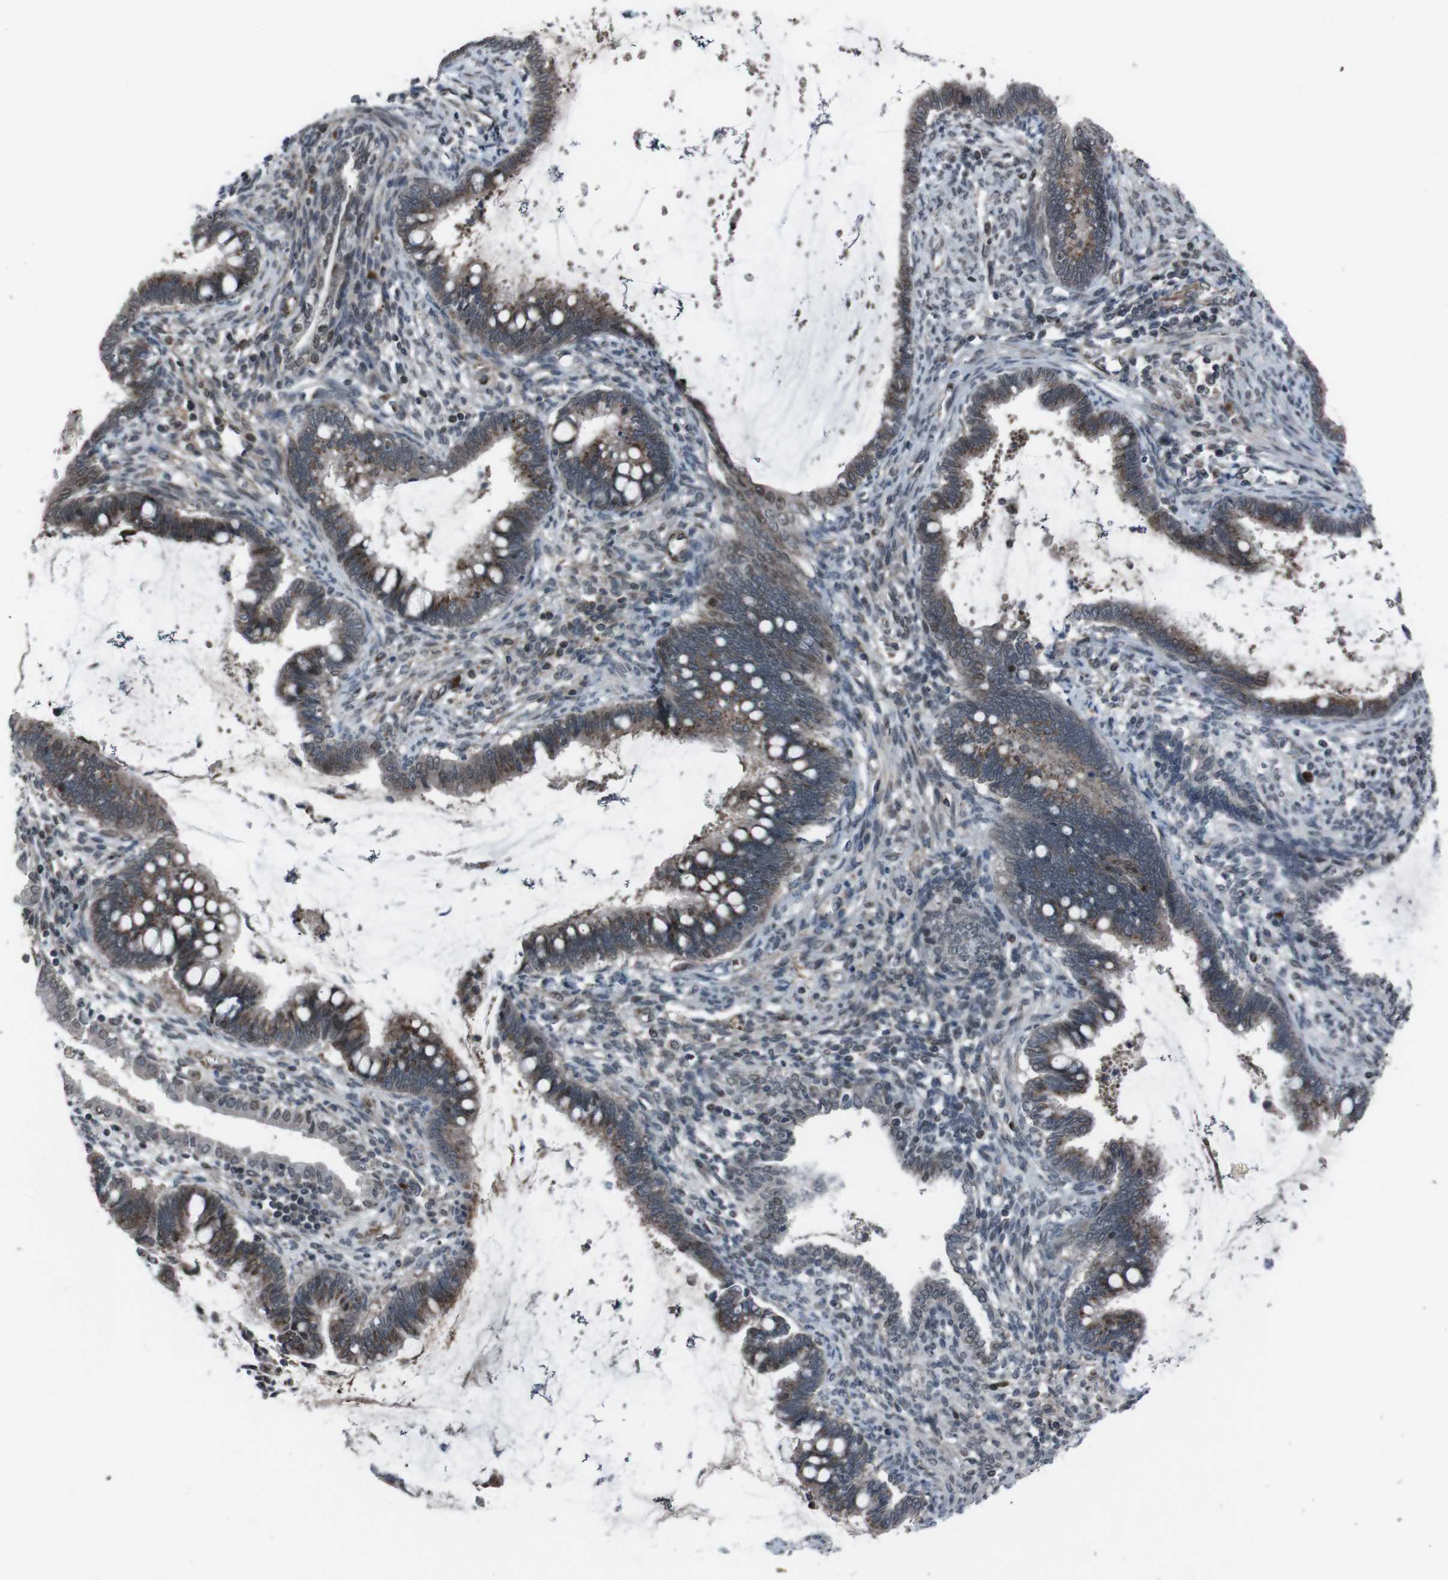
{"staining": {"intensity": "moderate", "quantity": ">75%", "location": "cytoplasmic/membranous,nuclear"}, "tissue": "cervical cancer", "cell_type": "Tumor cells", "image_type": "cancer", "snomed": [{"axis": "morphology", "description": "Adenocarcinoma, NOS"}, {"axis": "topography", "description": "Cervix"}], "caption": "Moderate cytoplasmic/membranous and nuclear protein positivity is identified in approximately >75% of tumor cells in adenocarcinoma (cervical).", "gene": "SS18L1", "patient": {"sex": "female", "age": 44}}